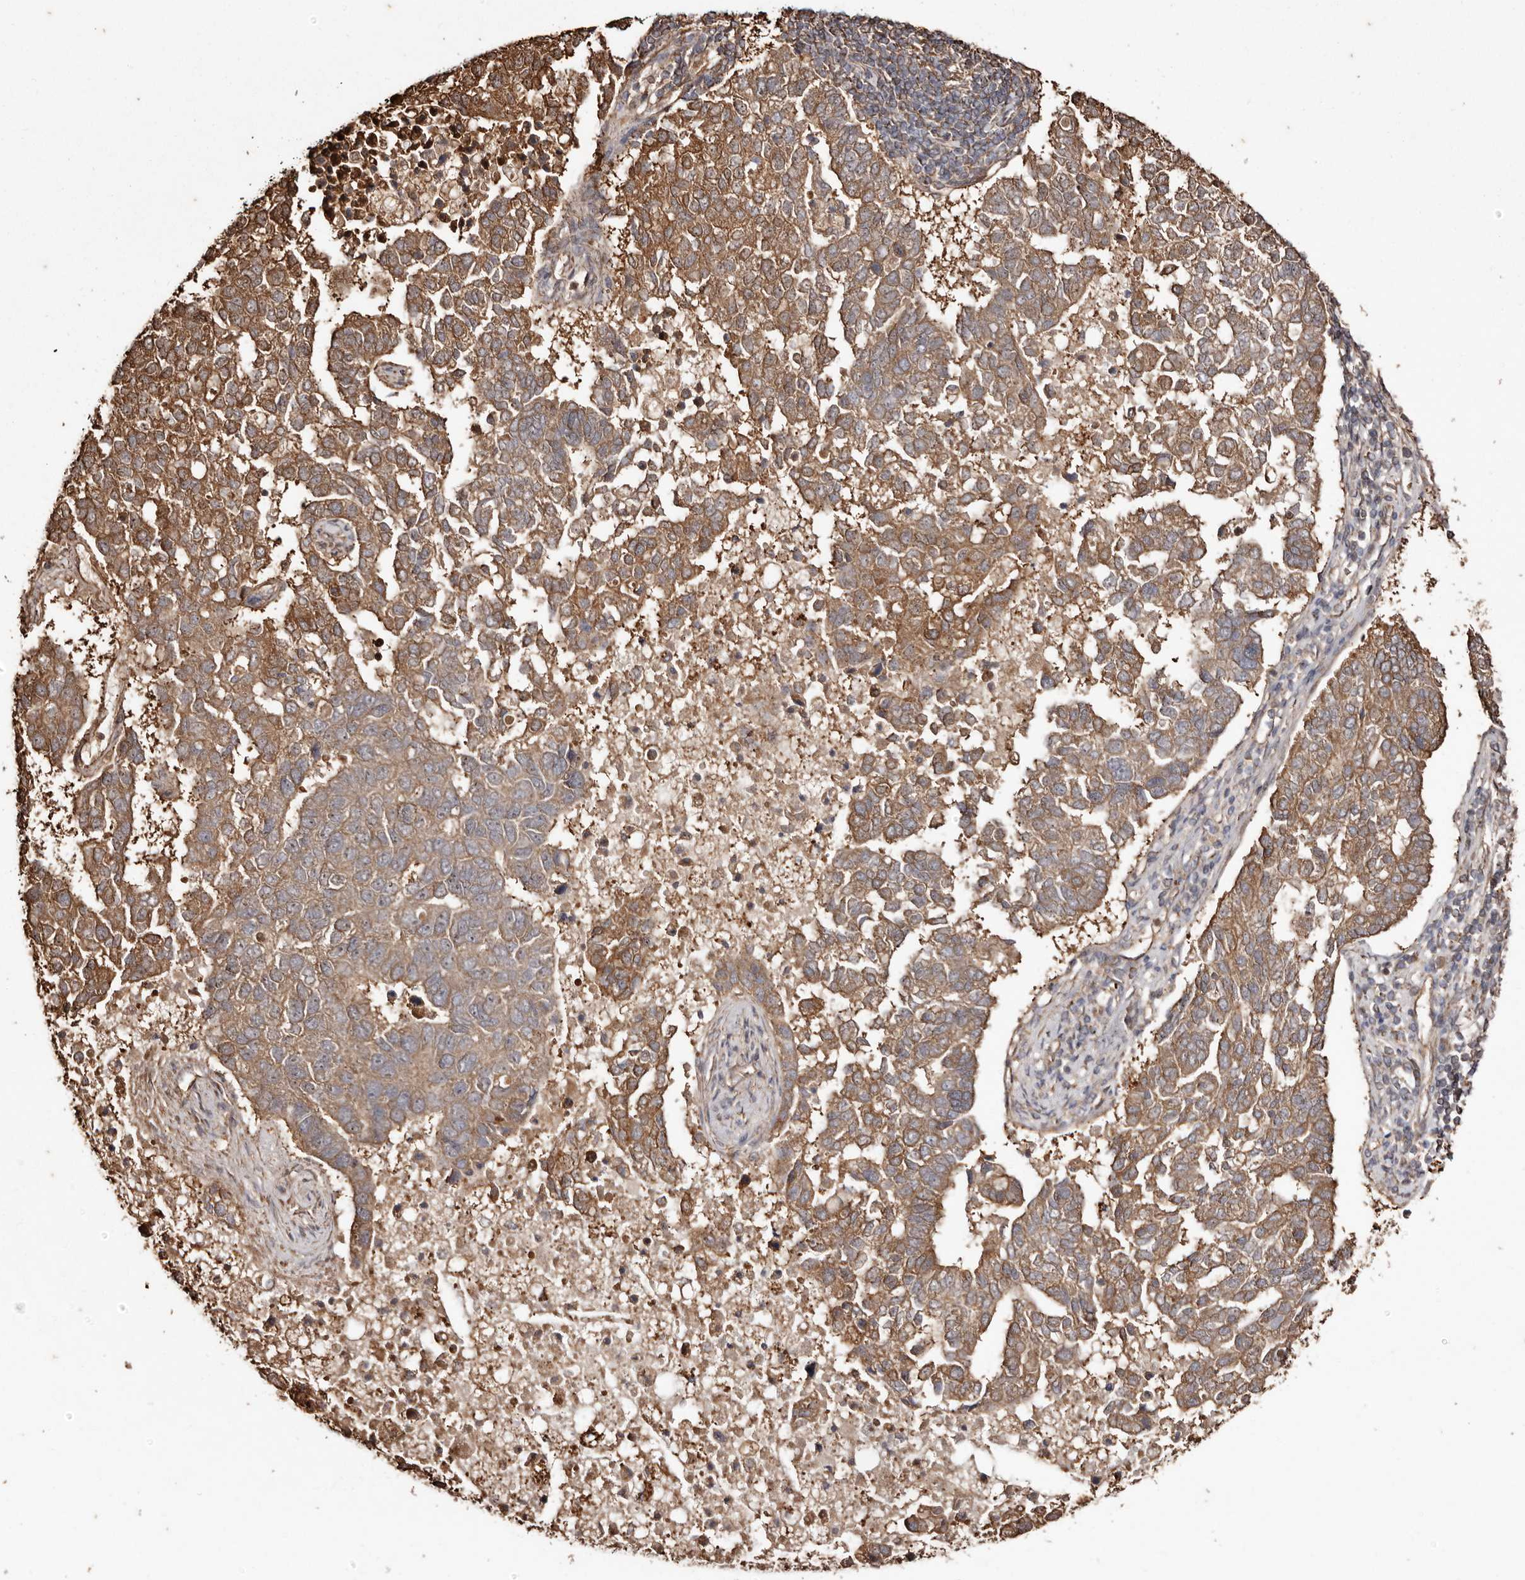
{"staining": {"intensity": "moderate", "quantity": ">75%", "location": "cytoplasmic/membranous"}, "tissue": "pancreatic cancer", "cell_type": "Tumor cells", "image_type": "cancer", "snomed": [{"axis": "morphology", "description": "Adenocarcinoma, NOS"}, {"axis": "topography", "description": "Pancreas"}], "caption": "DAB (3,3'-diaminobenzidine) immunohistochemical staining of pancreatic adenocarcinoma exhibits moderate cytoplasmic/membranous protein expression in about >75% of tumor cells.", "gene": "MACC1", "patient": {"sex": "female", "age": 61}}